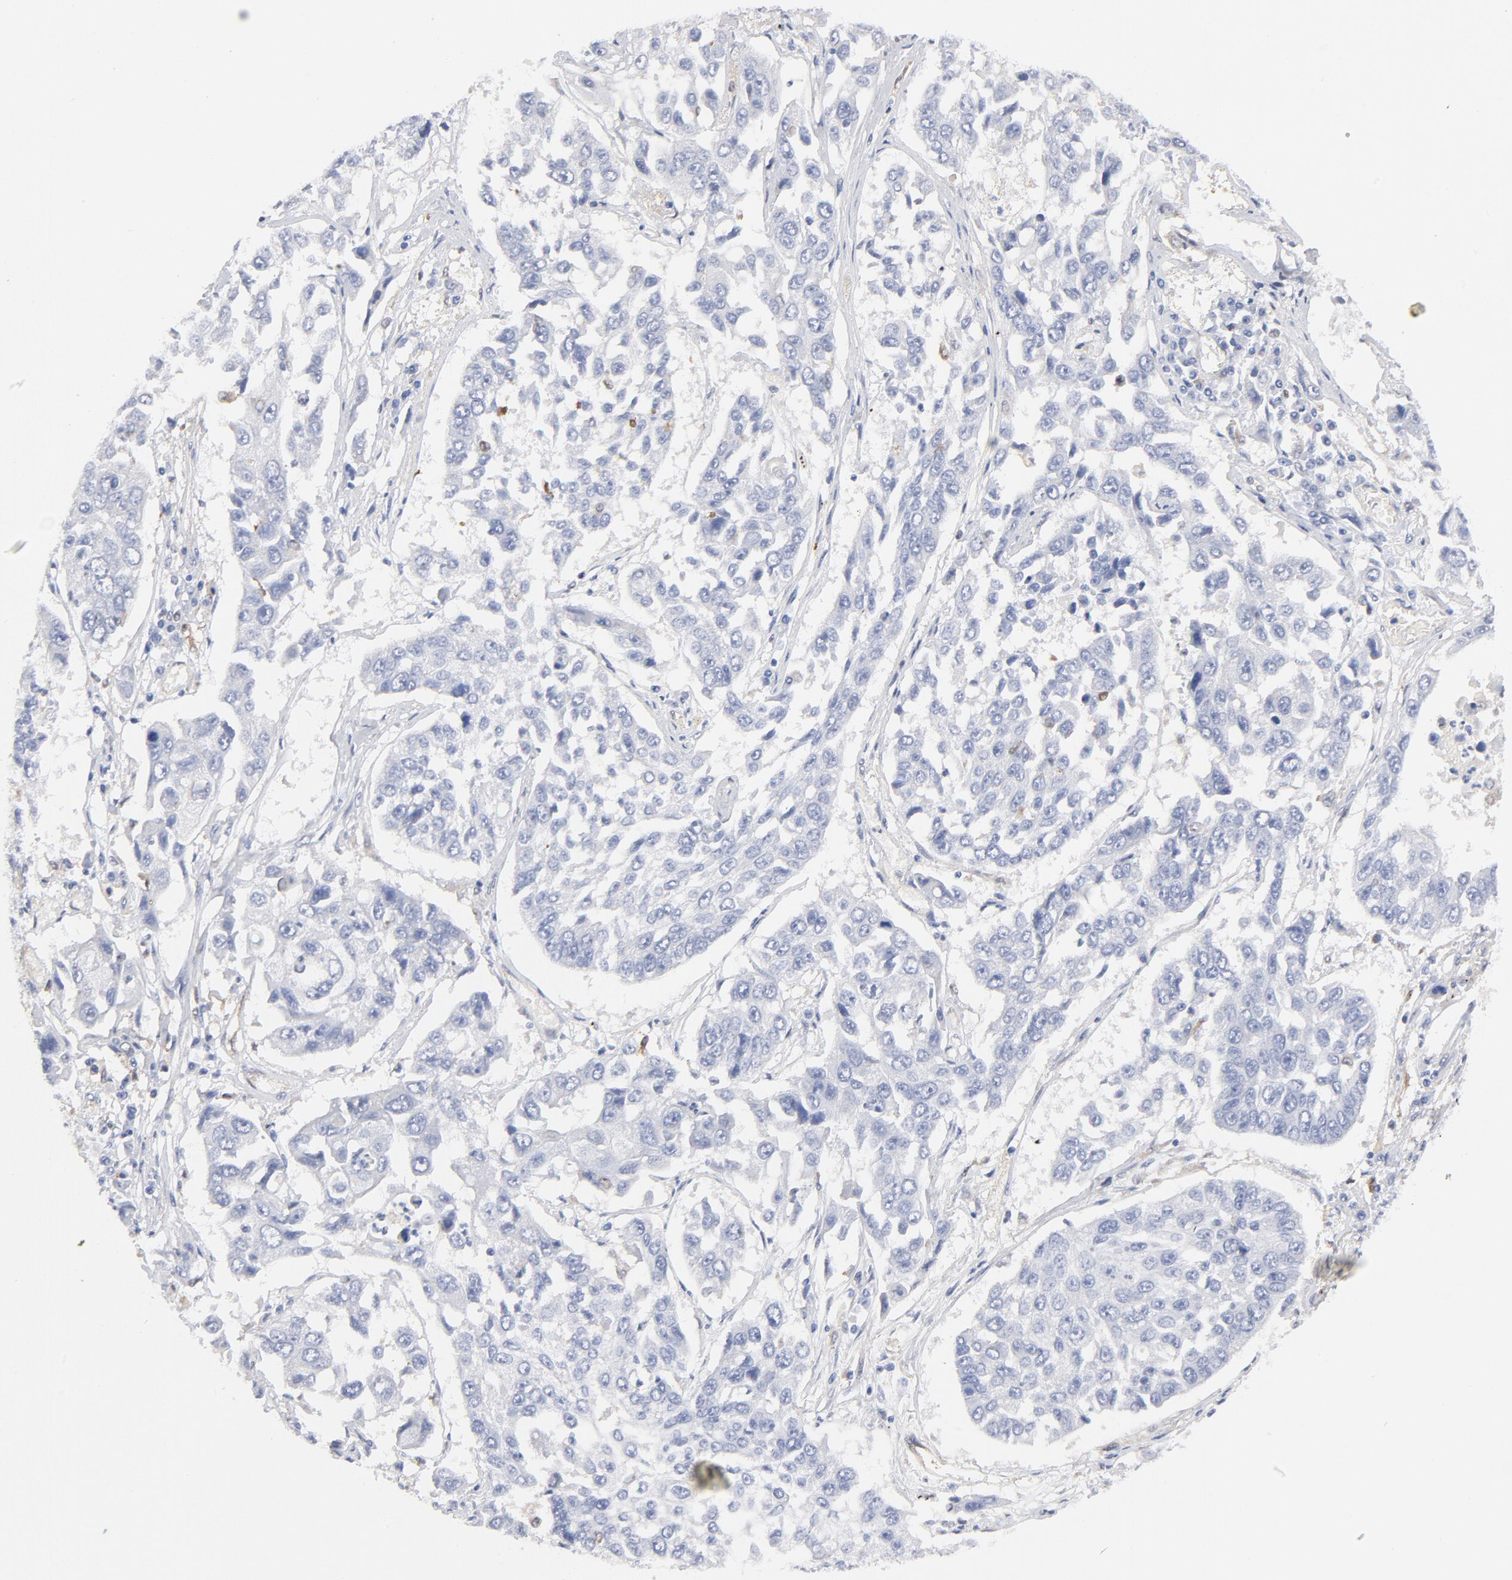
{"staining": {"intensity": "negative", "quantity": "none", "location": "none"}, "tissue": "lung cancer", "cell_type": "Tumor cells", "image_type": "cancer", "snomed": [{"axis": "morphology", "description": "Squamous cell carcinoma, NOS"}, {"axis": "topography", "description": "Lung"}], "caption": "Immunohistochemistry micrograph of human lung cancer stained for a protein (brown), which displays no staining in tumor cells.", "gene": "ARRB1", "patient": {"sex": "male", "age": 71}}